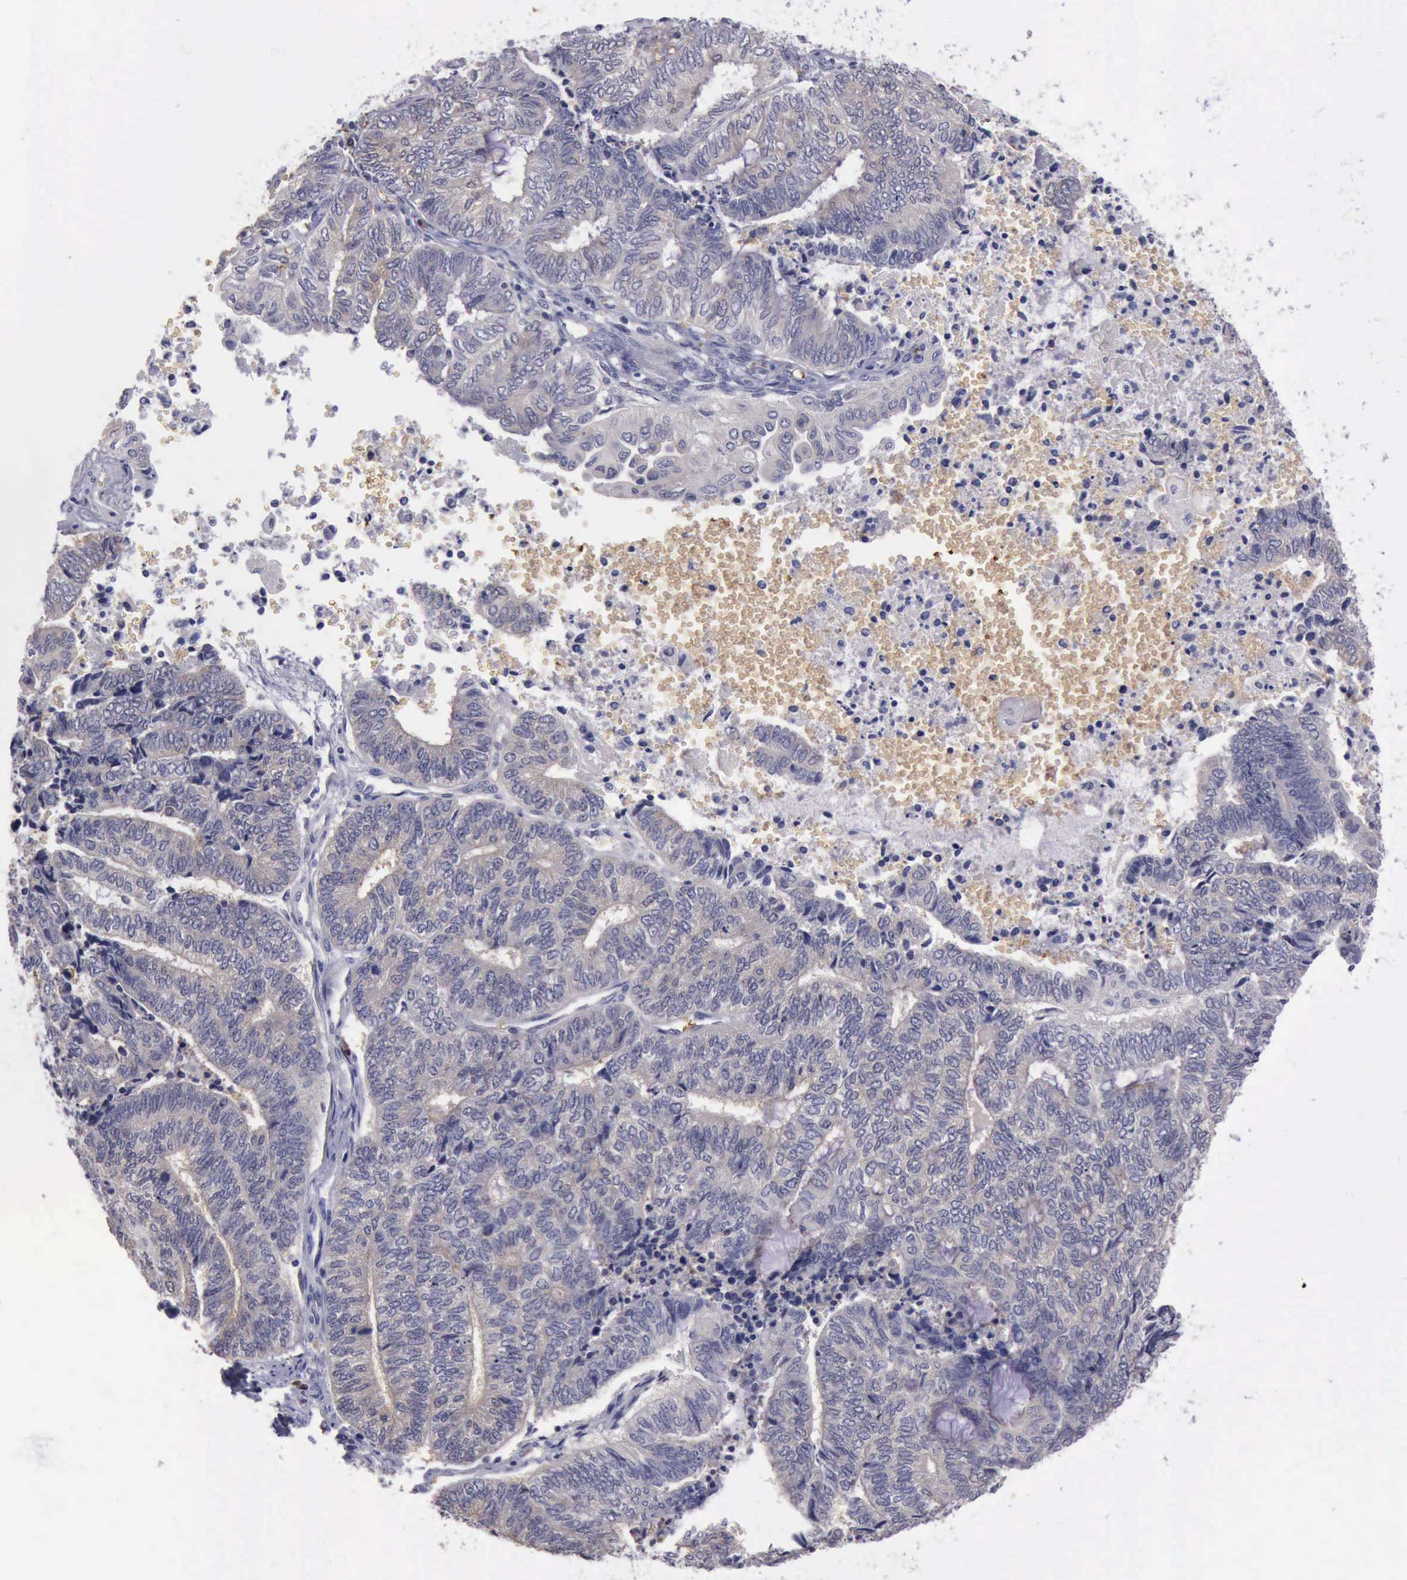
{"staining": {"intensity": "weak", "quantity": "25%-75%", "location": "cytoplasmic/membranous"}, "tissue": "endometrial cancer", "cell_type": "Tumor cells", "image_type": "cancer", "snomed": [{"axis": "morphology", "description": "Adenocarcinoma, NOS"}, {"axis": "topography", "description": "Uterus"}, {"axis": "topography", "description": "Endometrium"}], "caption": "Immunohistochemical staining of human endometrial adenocarcinoma exhibits low levels of weak cytoplasmic/membranous positivity in about 25%-75% of tumor cells.", "gene": "CEP128", "patient": {"sex": "female", "age": 70}}